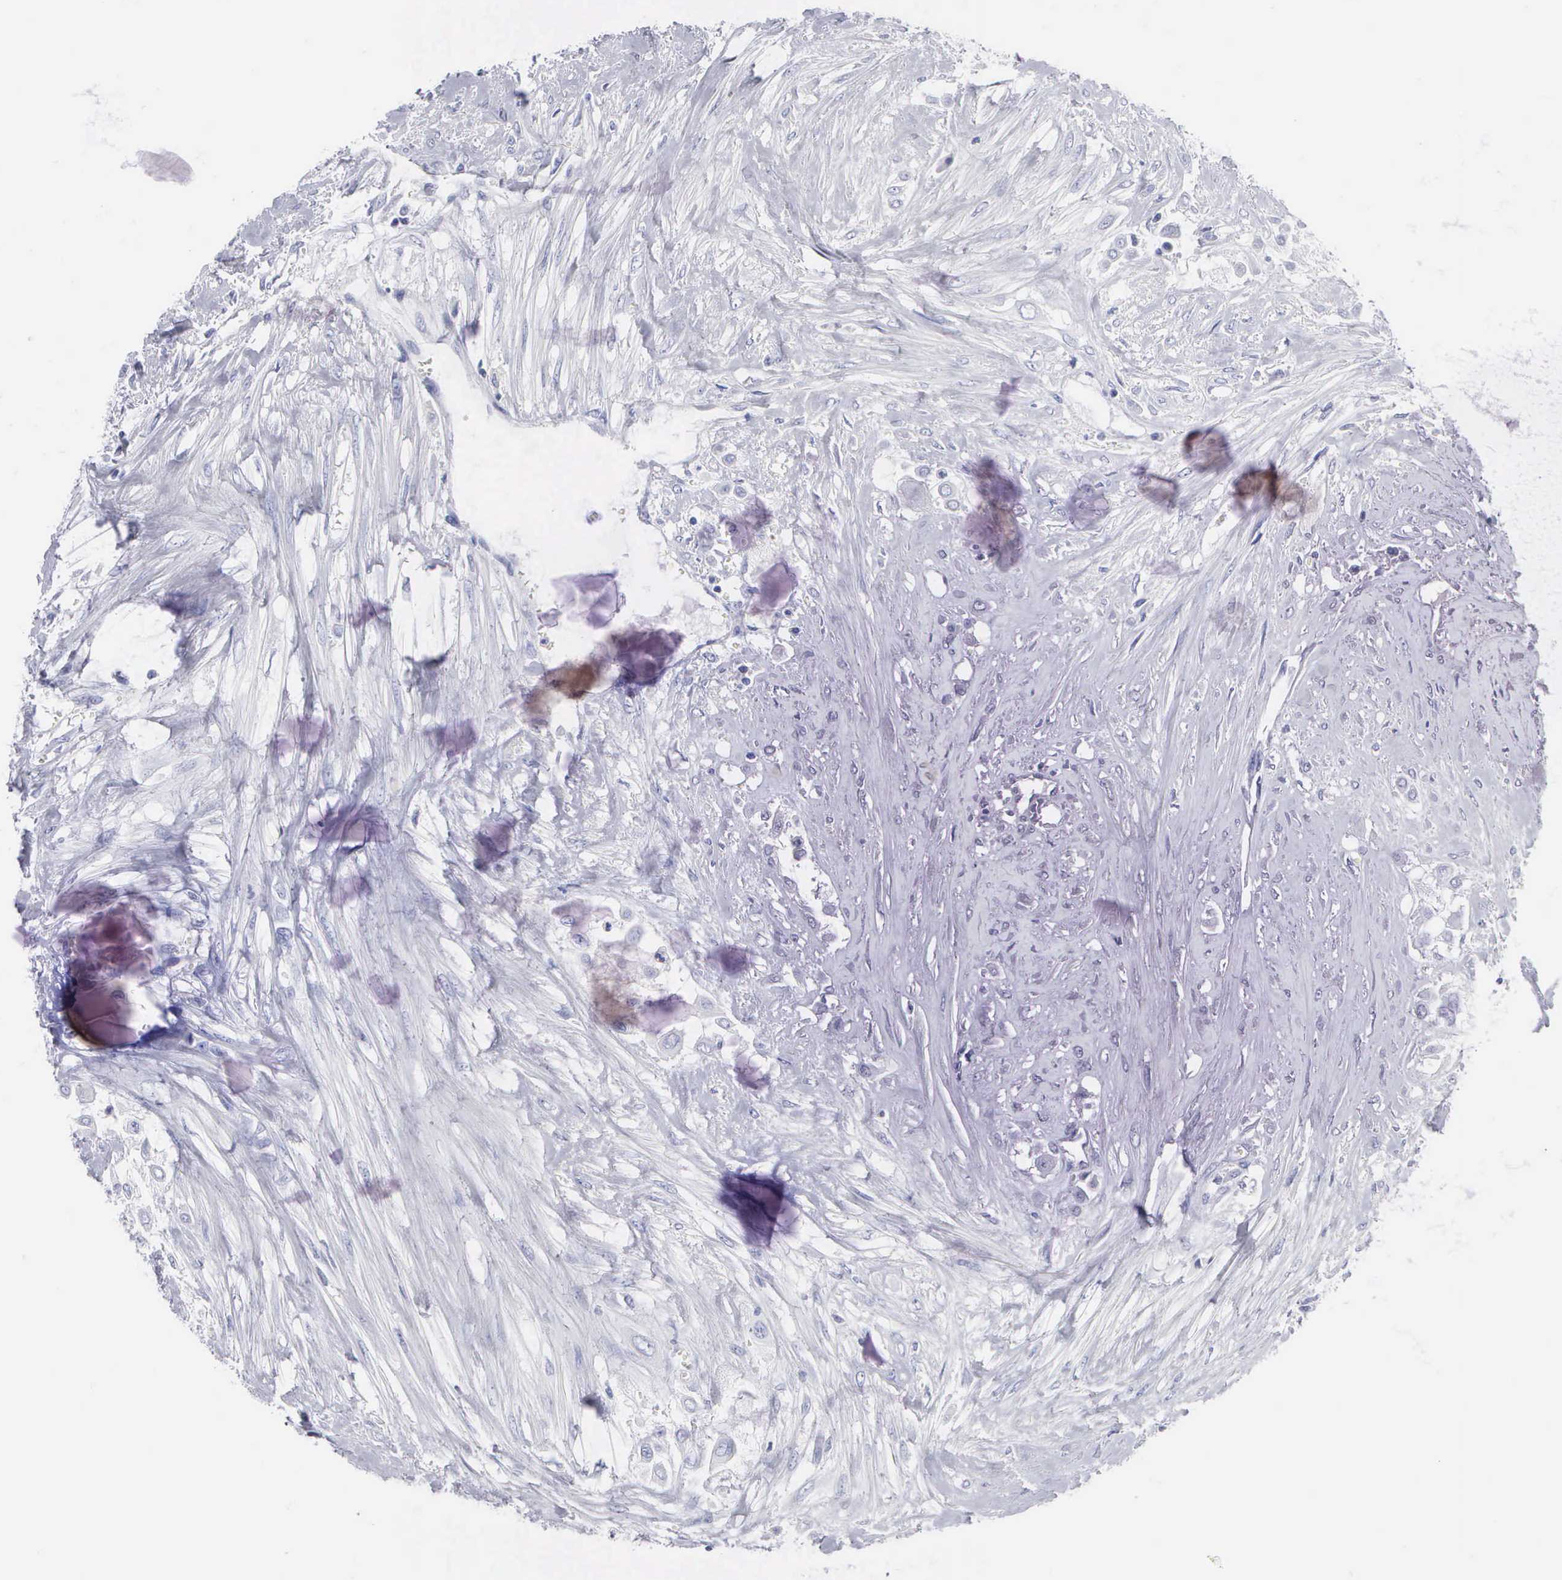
{"staining": {"intensity": "negative", "quantity": "none", "location": "none"}, "tissue": "urothelial cancer", "cell_type": "Tumor cells", "image_type": "cancer", "snomed": [{"axis": "morphology", "description": "Urothelial carcinoma, High grade"}, {"axis": "topography", "description": "Urinary bladder"}], "caption": "Immunohistochemistry (IHC) photomicrograph of neoplastic tissue: human urothelial cancer stained with DAB (3,3'-diaminobenzidine) shows no significant protein positivity in tumor cells. The staining was performed using DAB to visualize the protein expression in brown, while the nuclei were stained in blue with hematoxylin (Magnification: 20x).", "gene": "CYP19A1", "patient": {"sex": "male", "age": 57}}